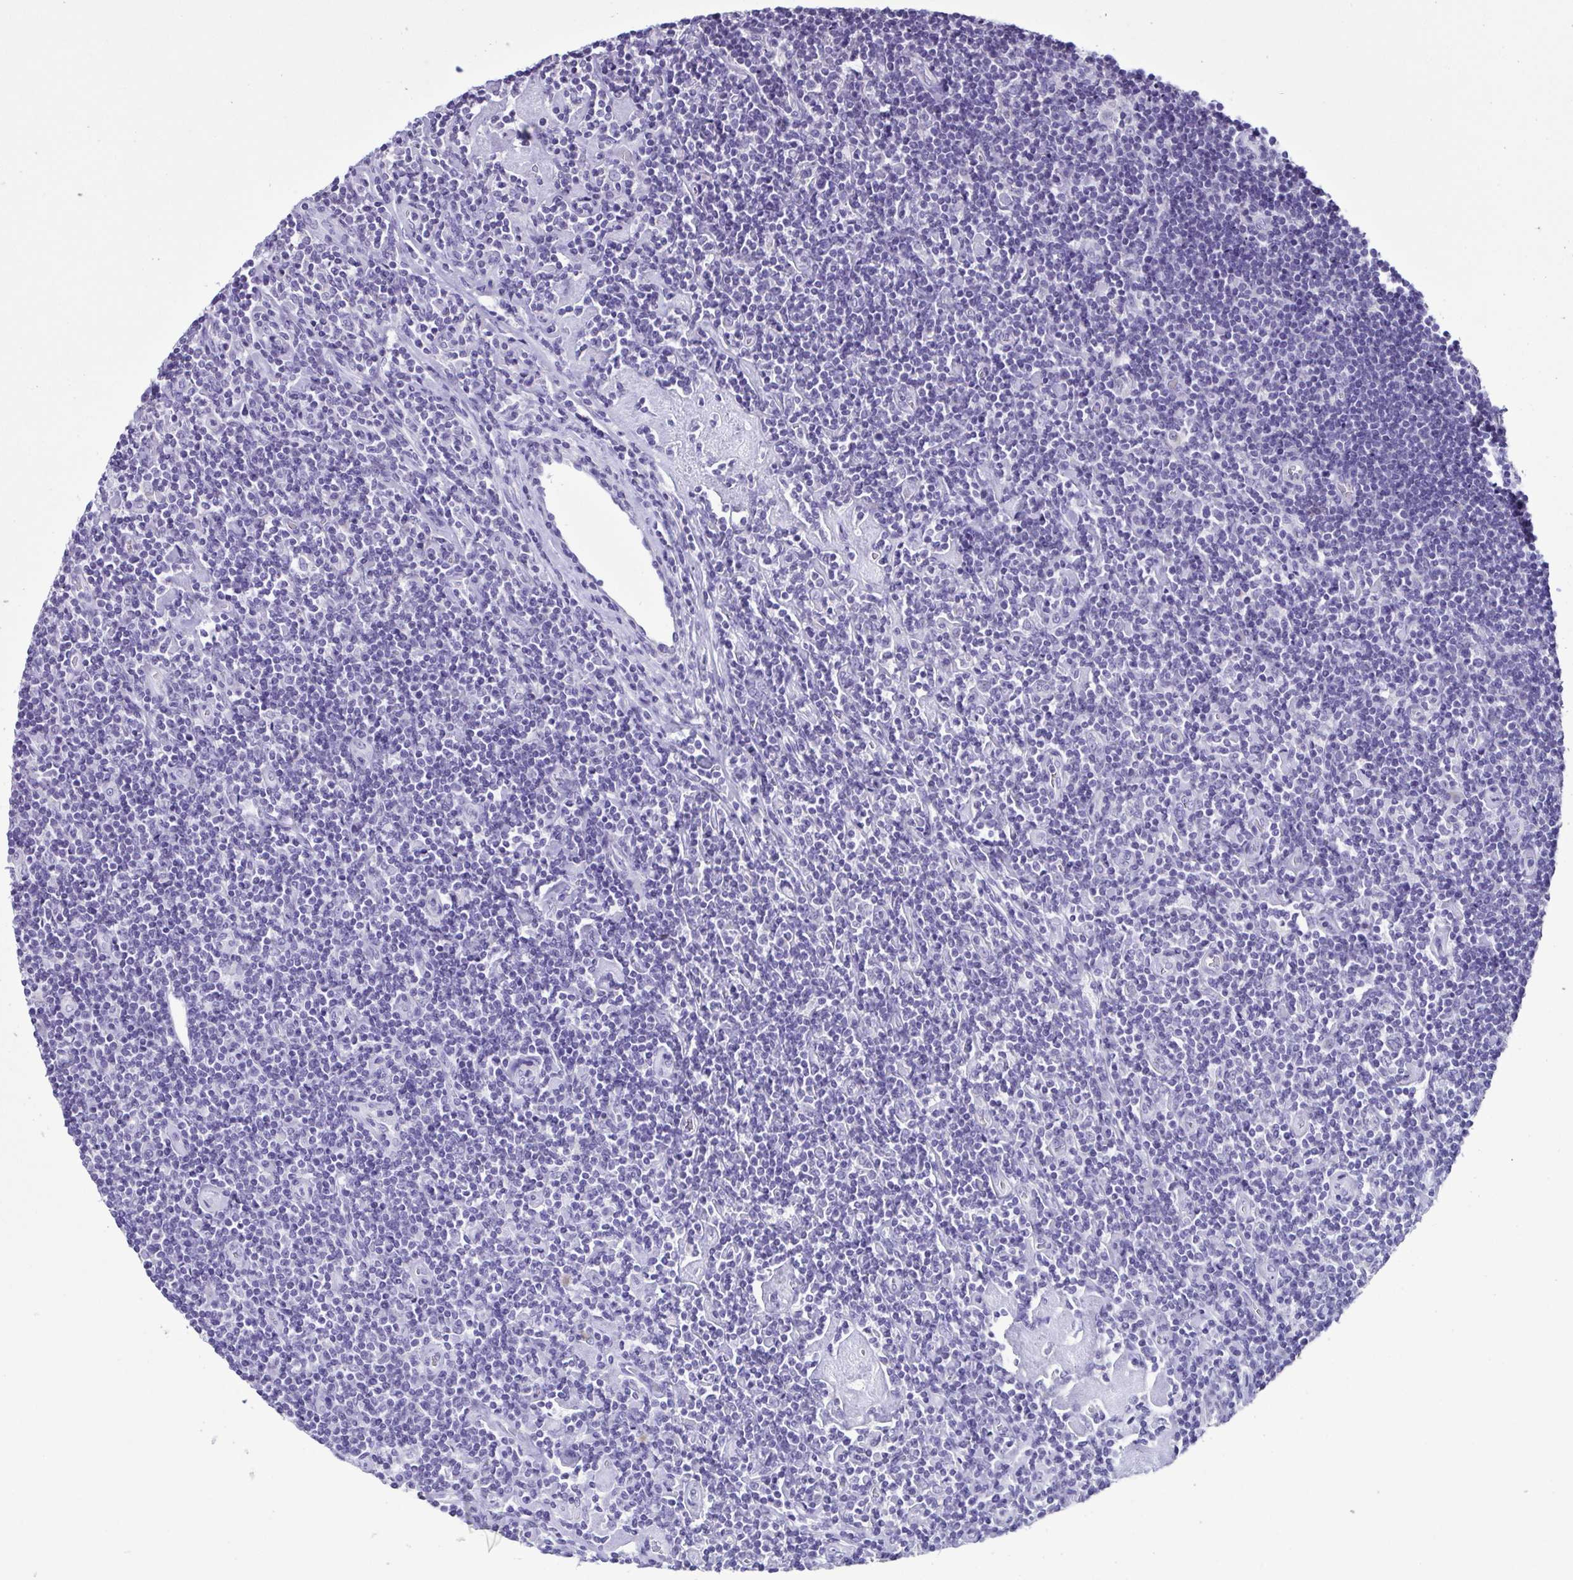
{"staining": {"intensity": "negative", "quantity": "none", "location": "none"}, "tissue": "lymphoma", "cell_type": "Tumor cells", "image_type": "cancer", "snomed": [{"axis": "morphology", "description": "Hodgkin's disease, NOS"}, {"axis": "topography", "description": "Lymph node"}], "caption": "Immunohistochemistry (IHC) of human Hodgkin's disease displays no positivity in tumor cells. (Brightfield microscopy of DAB (3,3'-diaminobenzidine) IHC at high magnification).", "gene": "CBY2", "patient": {"sex": "male", "age": 40}}